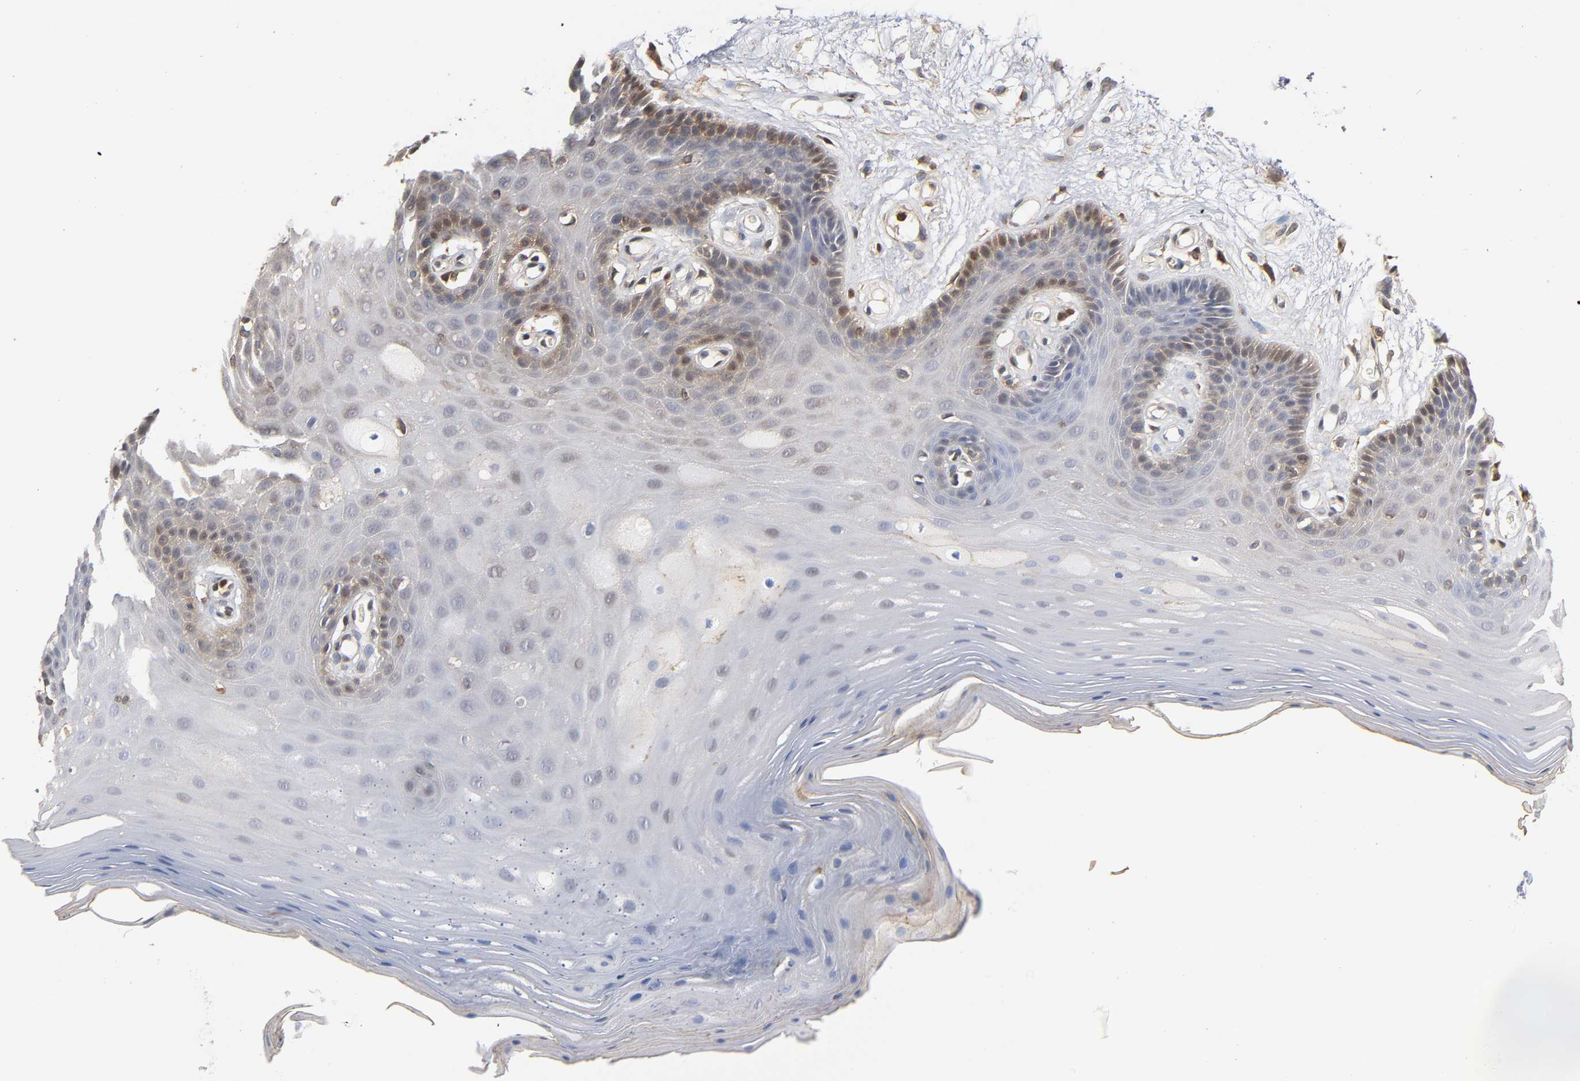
{"staining": {"intensity": "weak", "quantity": ">75%", "location": "cytoplasmic/membranous,nuclear"}, "tissue": "oral mucosa", "cell_type": "Squamous epithelial cells", "image_type": "normal", "snomed": [{"axis": "morphology", "description": "Normal tissue, NOS"}, {"axis": "morphology", "description": "Squamous cell carcinoma, NOS"}, {"axis": "topography", "description": "Skeletal muscle"}, {"axis": "topography", "description": "Oral tissue"}, {"axis": "topography", "description": "Head-Neck"}], "caption": "IHC staining of unremarkable oral mucosa, which shows low levels of weak cytoplasmic/membranous,nuclear staining in approximately >75% of squamous epithelial cells indicating weak cytoplasmic/membranous,nuclear protein staining. The staining was performed using DAB (brown) for protein detection and nuclei were counterstained in hematoxylin (blue).", "gene": "ANXA11", "patient": {"sex": "male", "age": 71}}